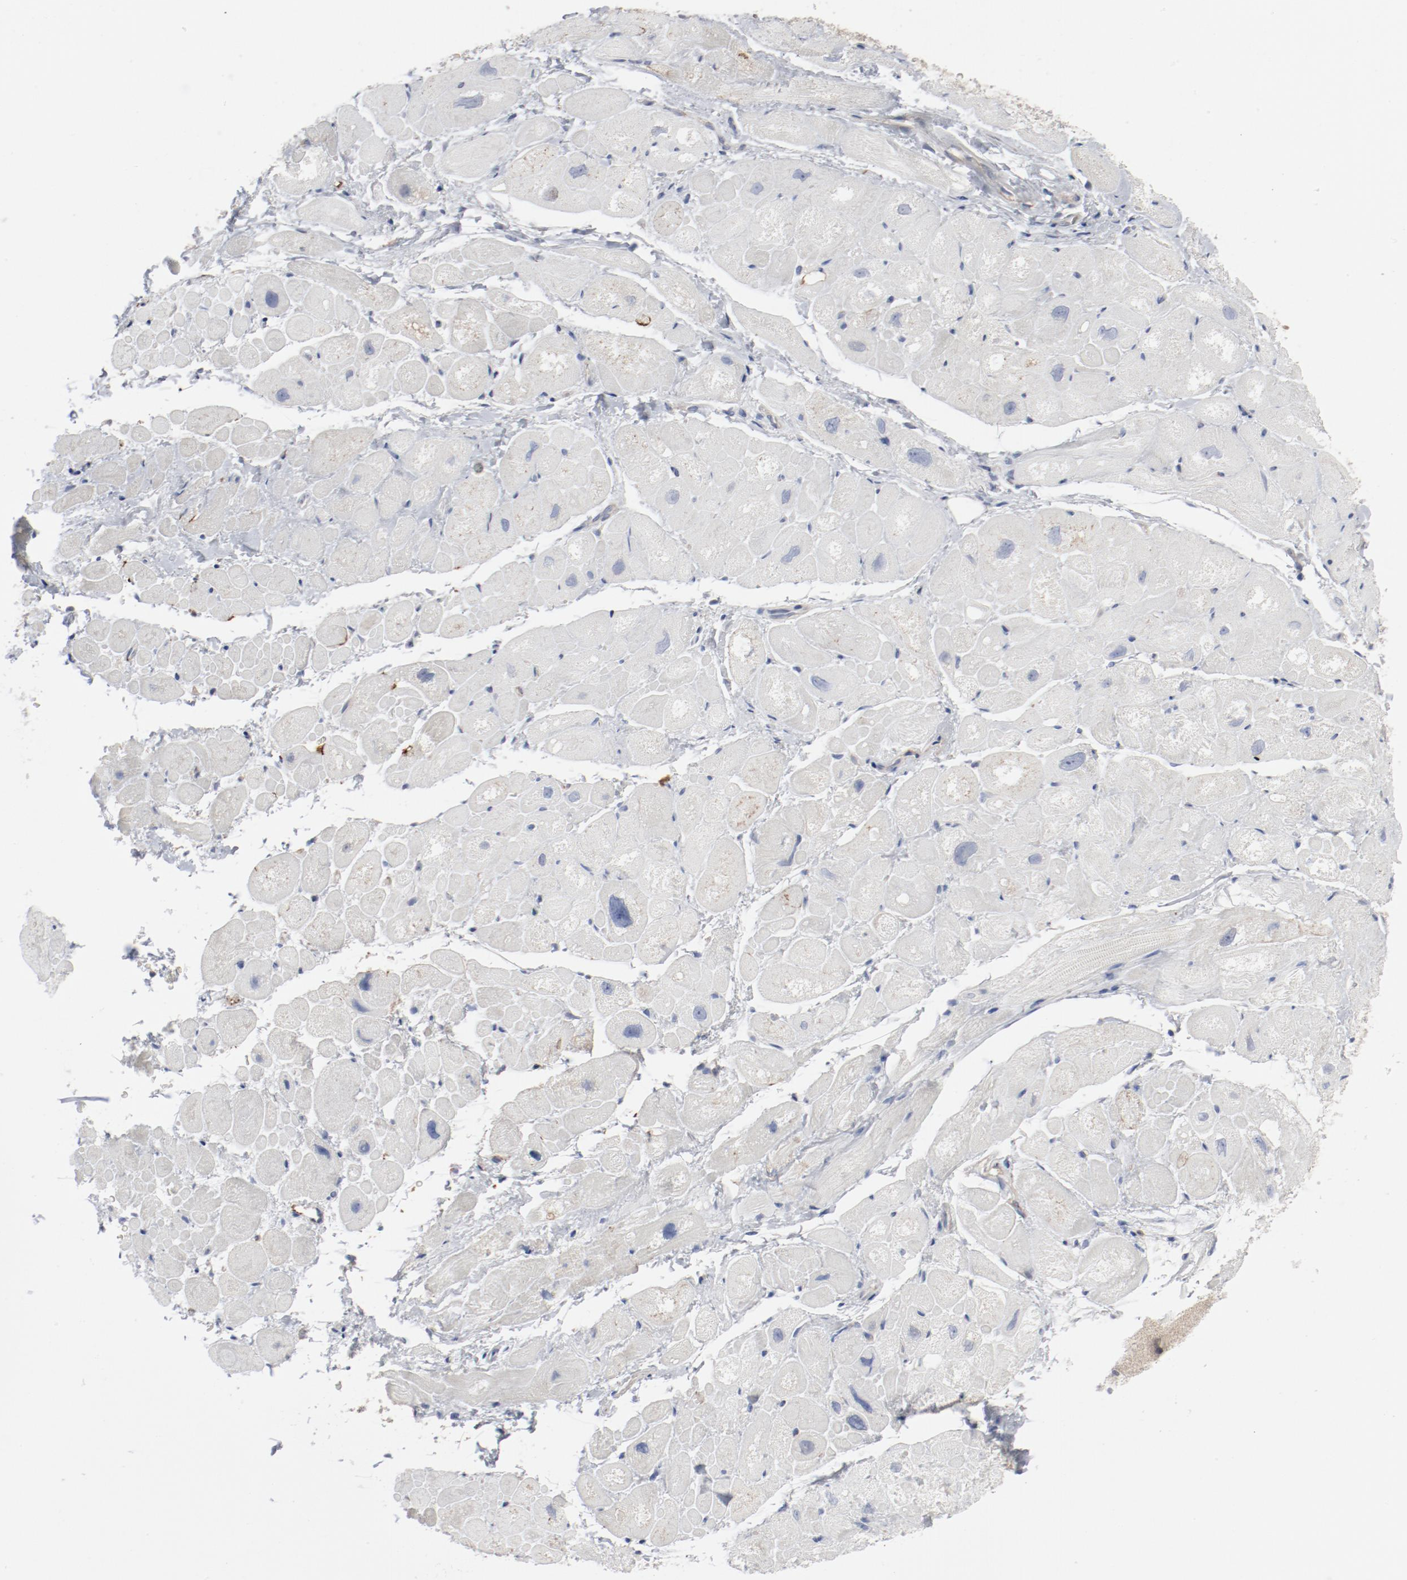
{"staining": {"intensity": "negative", "quantity": "none", "location": "none"}, "tissue": "heart muscle", "cell_type": "Cardiomyocytes", "image_type": "normal", "snomed": [{"axis": "morphology", "description": "Normal tissue, NOS"}, {"axis": "topography", "description": "Heart"}], "caption": "A photomicrograph of human heart muscle is negative for staining in cardiomyocytes.", "gene": "CDK1", "patient": {"sex": "male", "age": 49}}